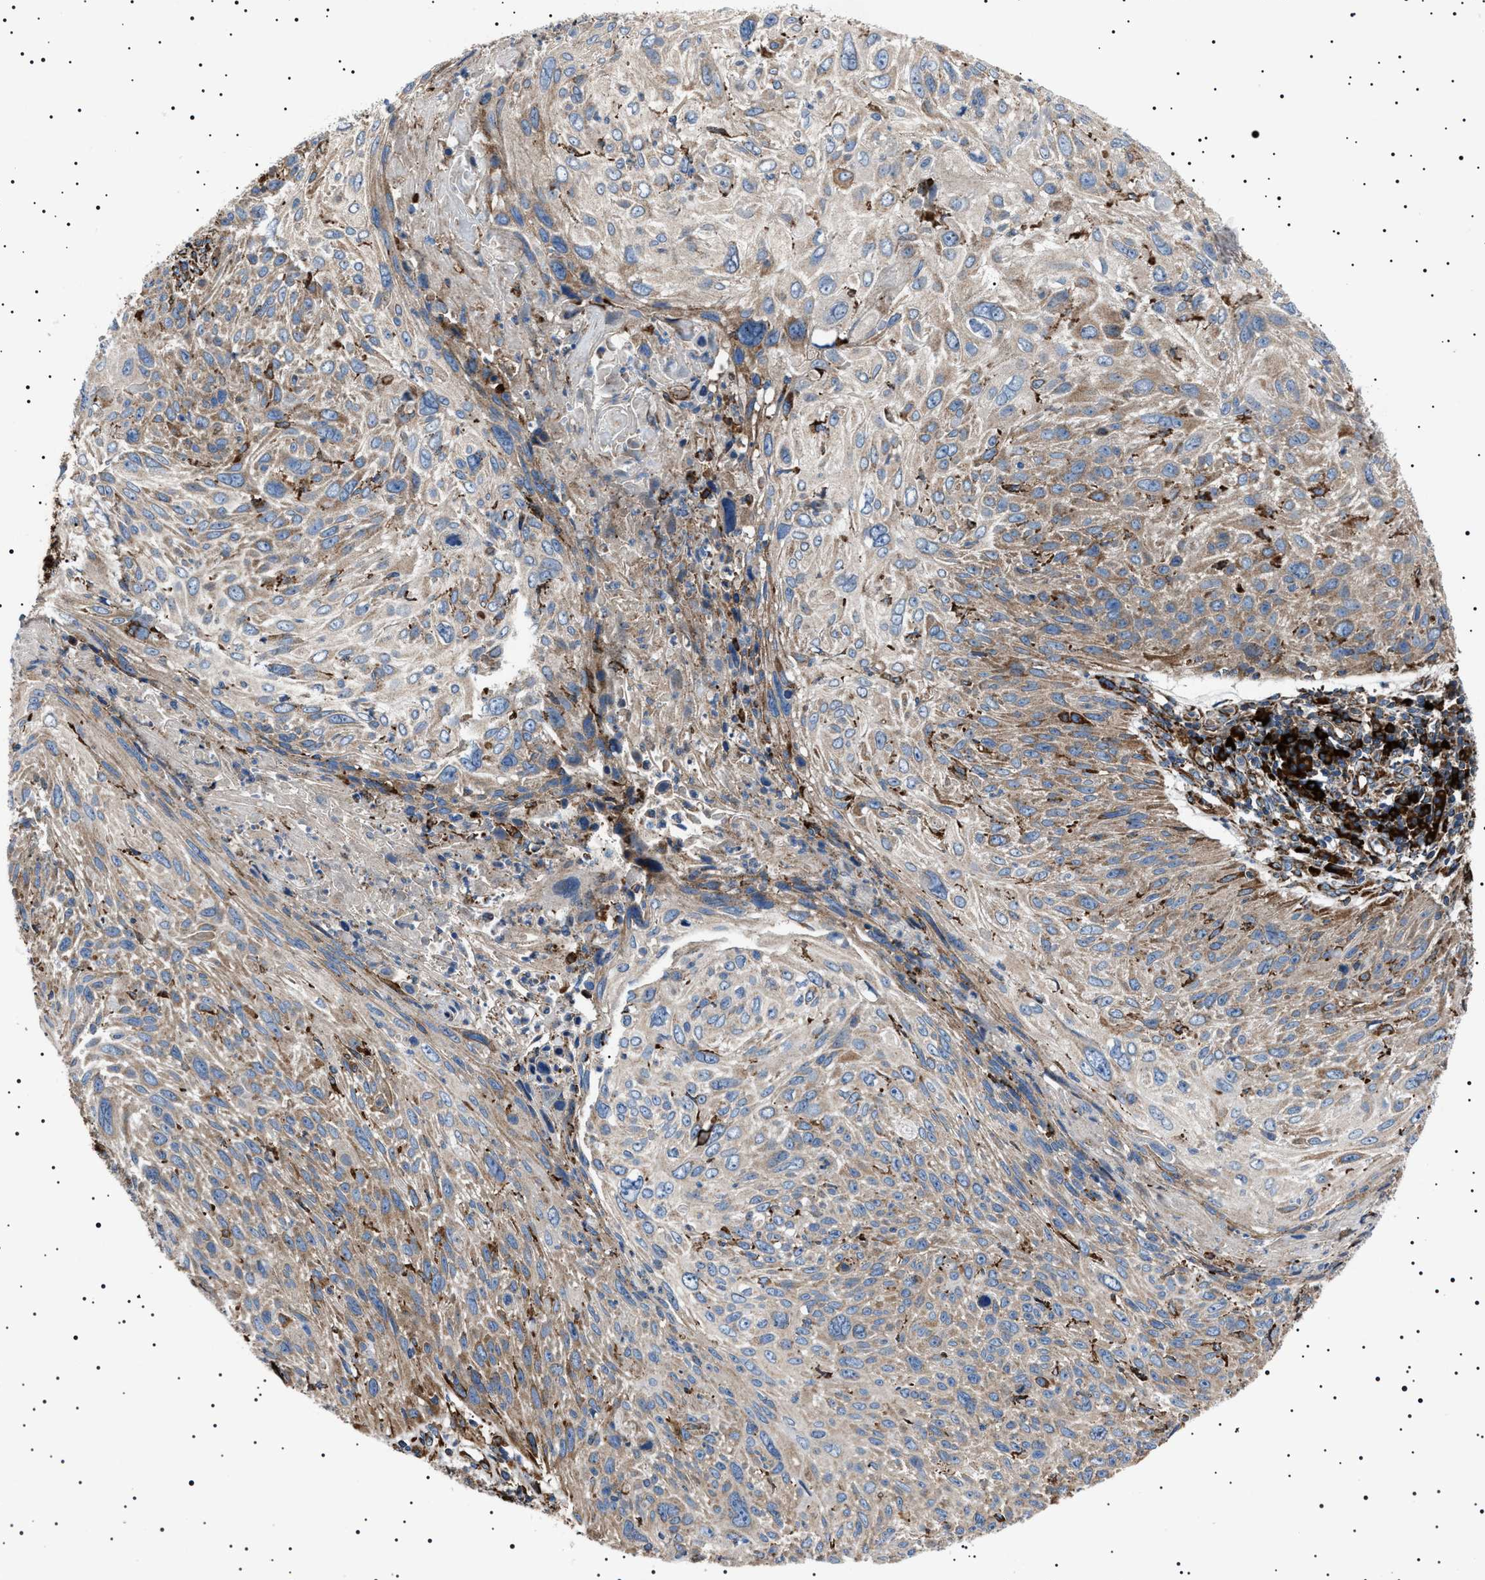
{"staining": {"intensity": "moderate", "quantity": "25%-75%", "location": "cytoplasmic/membranous"}, "tissue": "cervical cancer", "cell_type": "Tumor cells", "image_type": "cancer", "snomed": [{"axis": "morphology", "description": "Squamous cell carcinoma, NOS"}, {"axis": "topography", "description": "Cervix"}], "caption": "A high-resolution photomicrograph shows immunohistochemistry staining of cervical cancer (squamous cell carcinoma), which exhibits moderate cytoplasmic/membranous positivity in approximately 25%-75% of tumor cells.", "gene": "TOP1MT", "patient": {"sex": "female", "age": 51}}